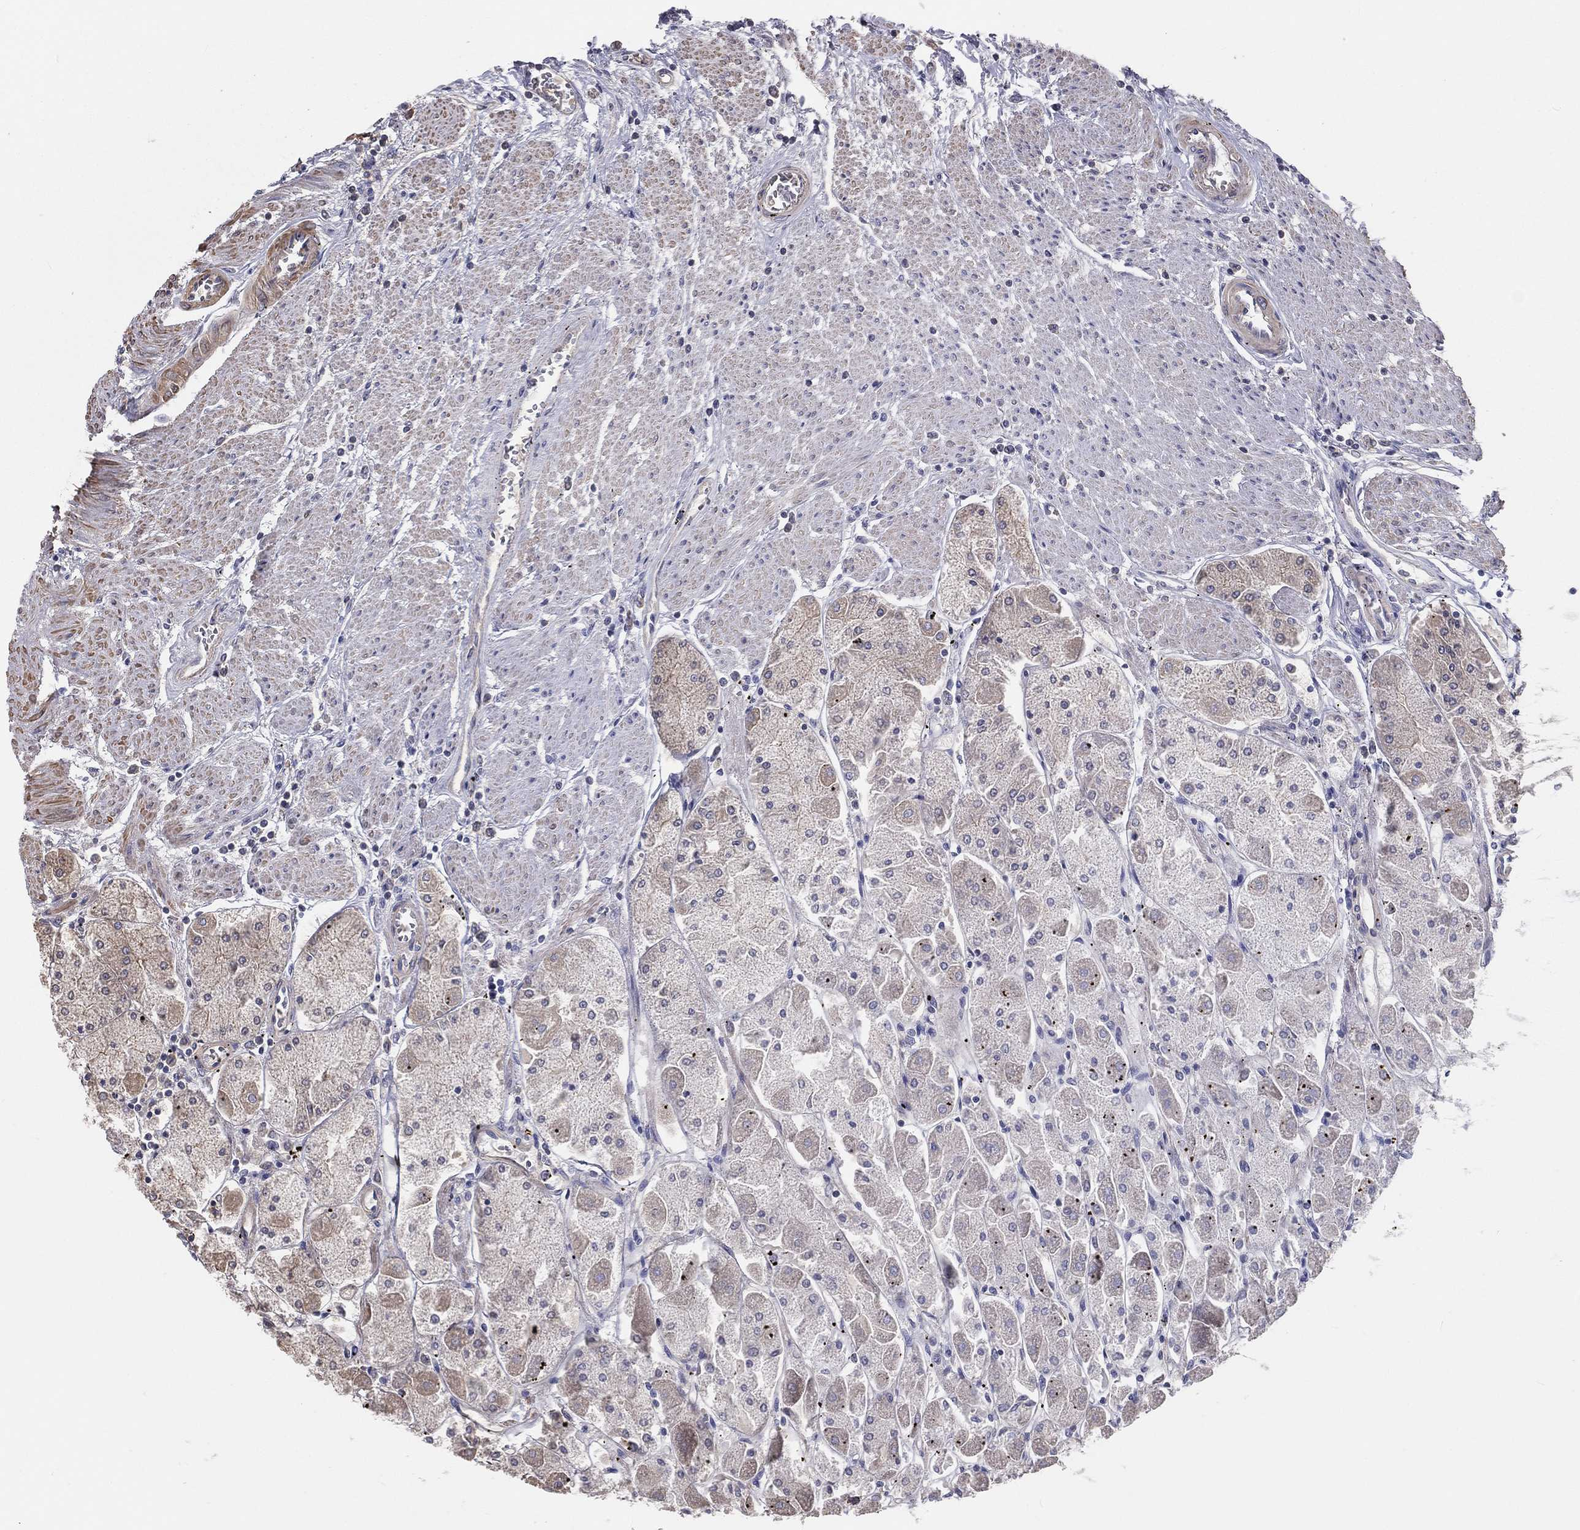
{"staining": {"intensity": "moderate", "quantity": "<25%", "location": "cytoplasmic/membranous"}, "tissue": "stomach", "cell_type": "Glandular cells", "image_type": "normal", "snomed": [{"axis": "morphology", "description": "Normal tissue, NOS"}, {"axis": "topography", "description": "Stomach"}], "caption": "A micrograph of human stomach stained for a protein demonstrates moderate cytoplasmic/membranous brown staining in glandular cells.", "gene": "EIF2B5", "patient": {"sex": "male", "age": 70}}